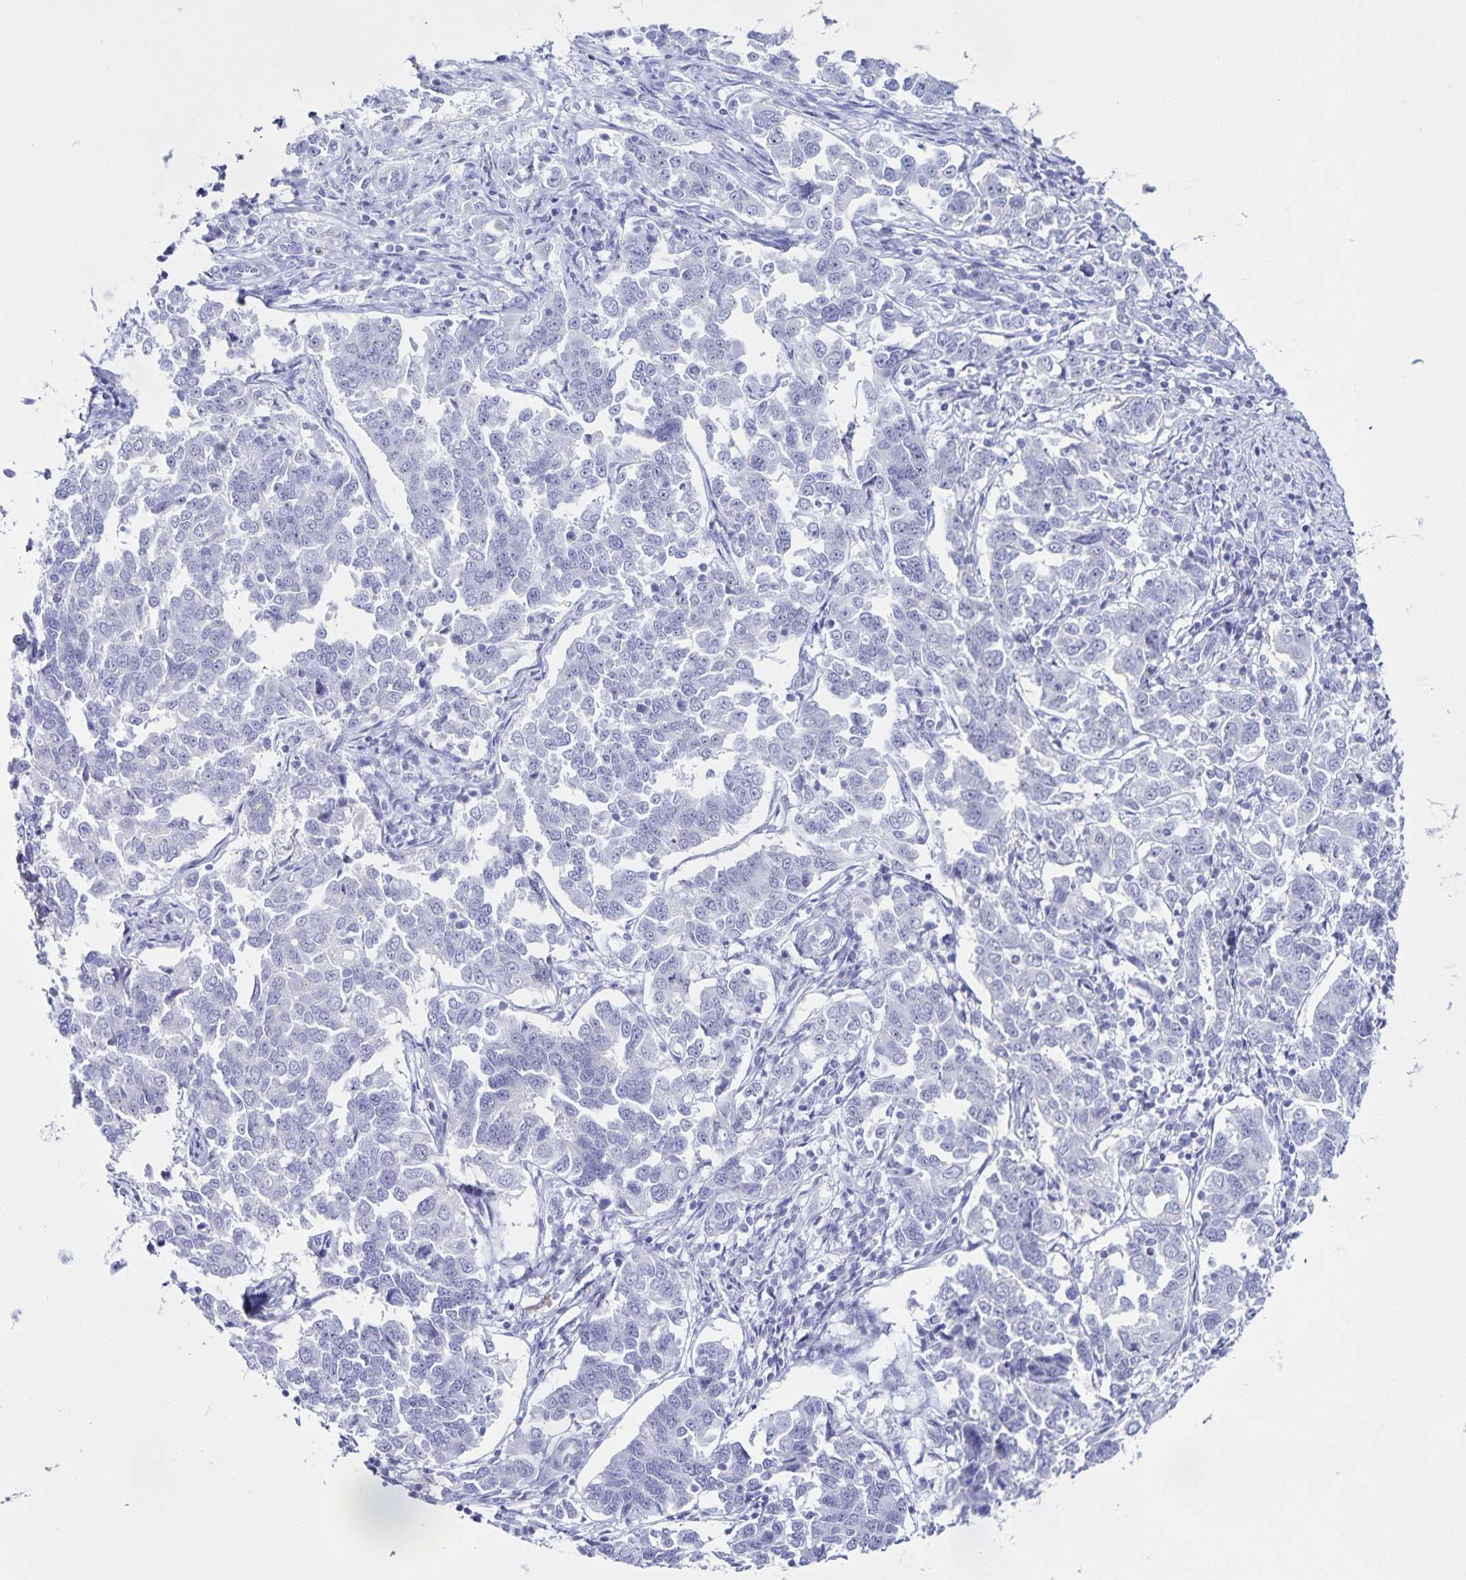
{"staining": {"intensity": "negative", "quantity": "none", "location": "none"}, "tissue": "endometrial cancer", "cell_type": "Tumor cells", "image_type": "cancer", "snomed": [{"axis": "morphology", "description": "Adenocarcinoma, NOS"}, {"axis": "topography", "description": "Endometrium"}], "caption": "This is an immunohistochemistry micrograph of human endometrial cancer. There is no expression in tumor cells.", "gene": "FAM170A", "patient": {"sex": "female", "age": 43}}